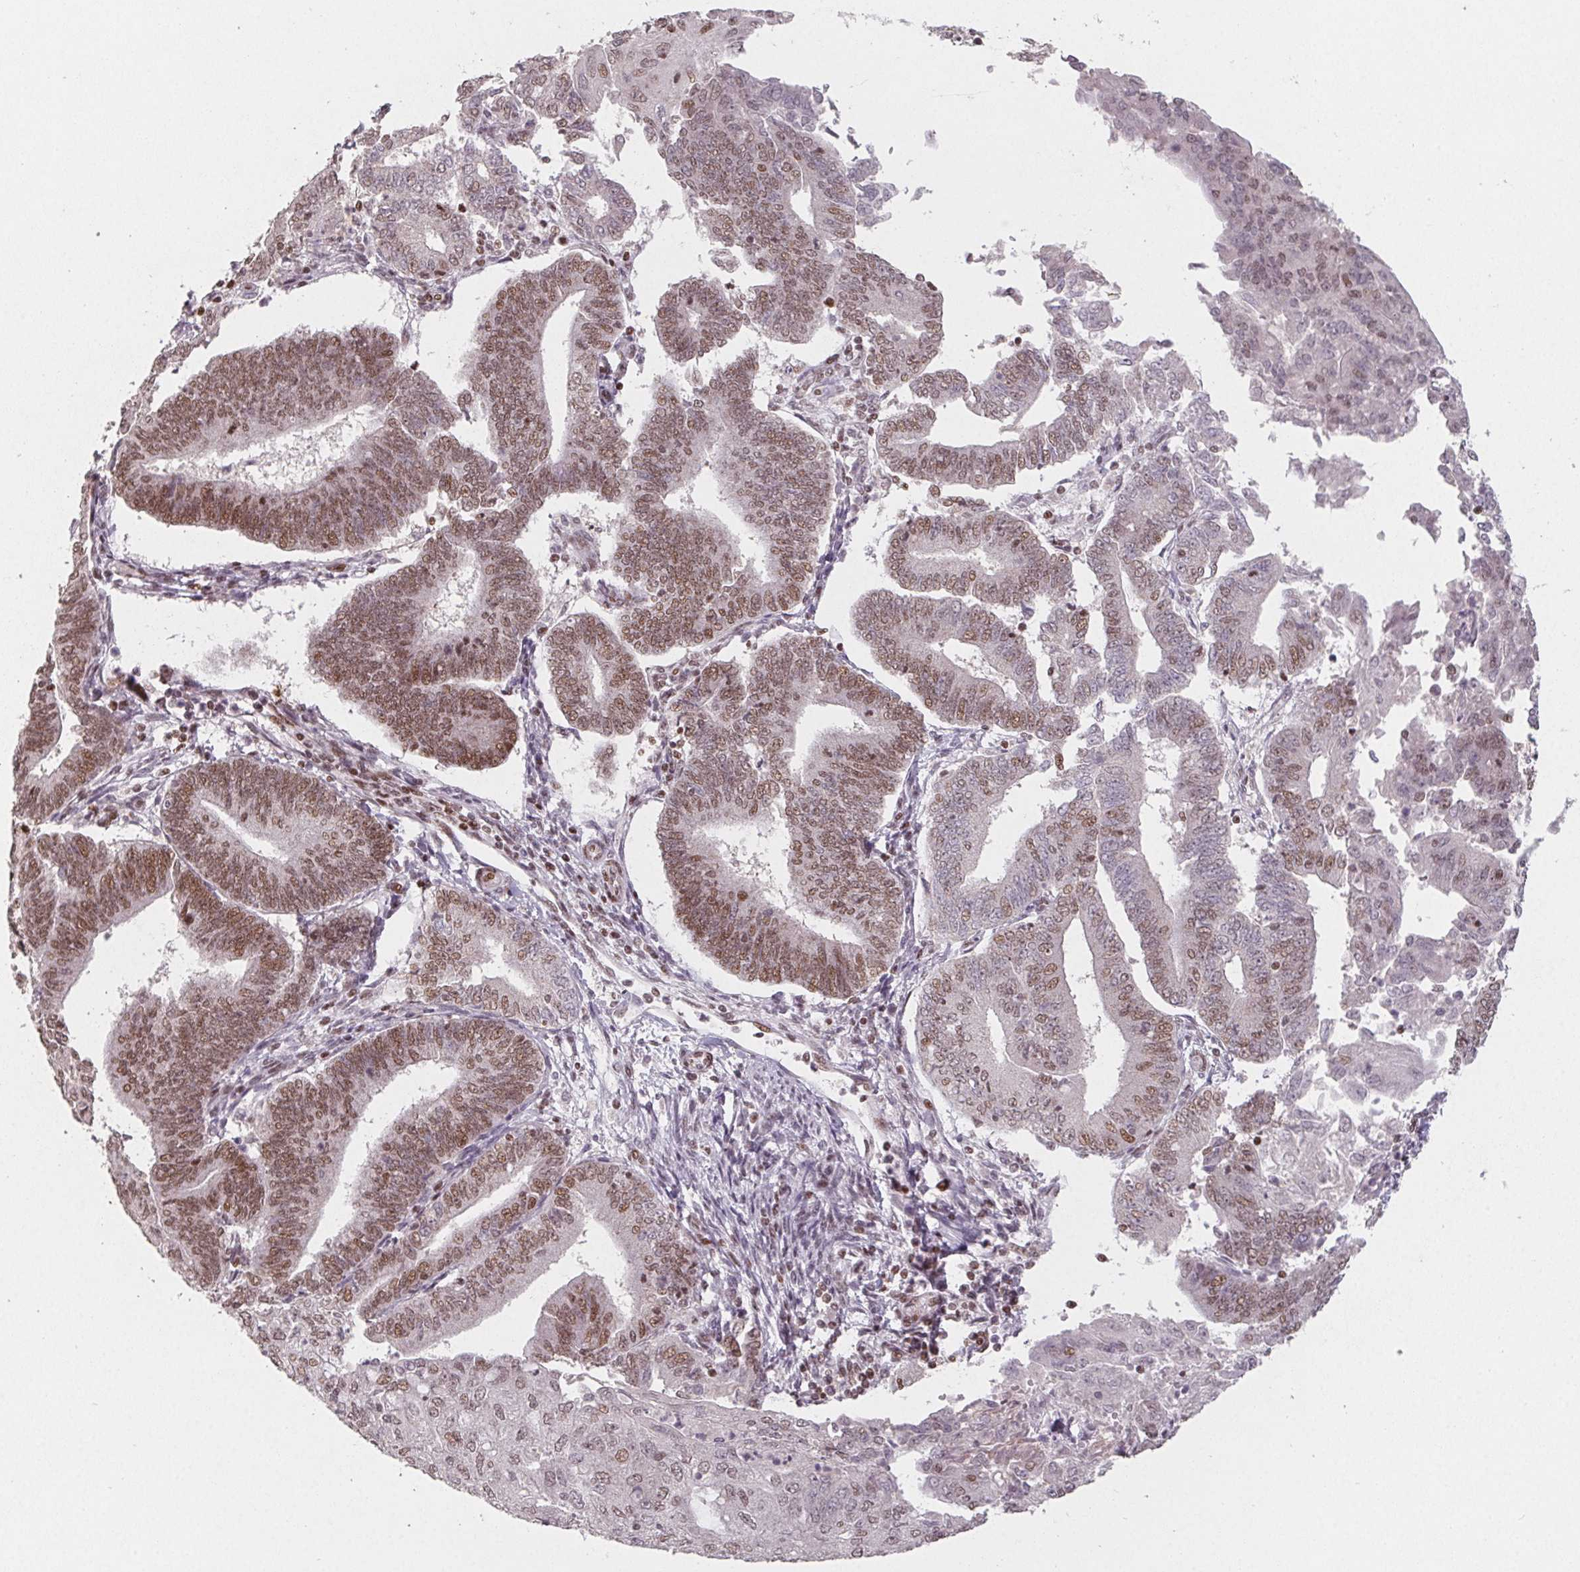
{"staining": {"intensity": "moderate", "quantity": "25%-75%", "location": "nuclear"}, "tissue": "endometrial cancer", "cell_type": "Tumor cells", "image_type": "cancer", "snomed": [{"axis": "morphology", "description": "Adenocarcinoma, NOS"}, {"axis": "topography", "description": "Endometrium"}], "caption": "Tumor cells exhibit medium levels of moderate nuclear staining in about 25%-75% of cells in endometrial adenocarcinoma.", "gene": "KMT2A", "patient": {"sex": "female", "age": 70}}